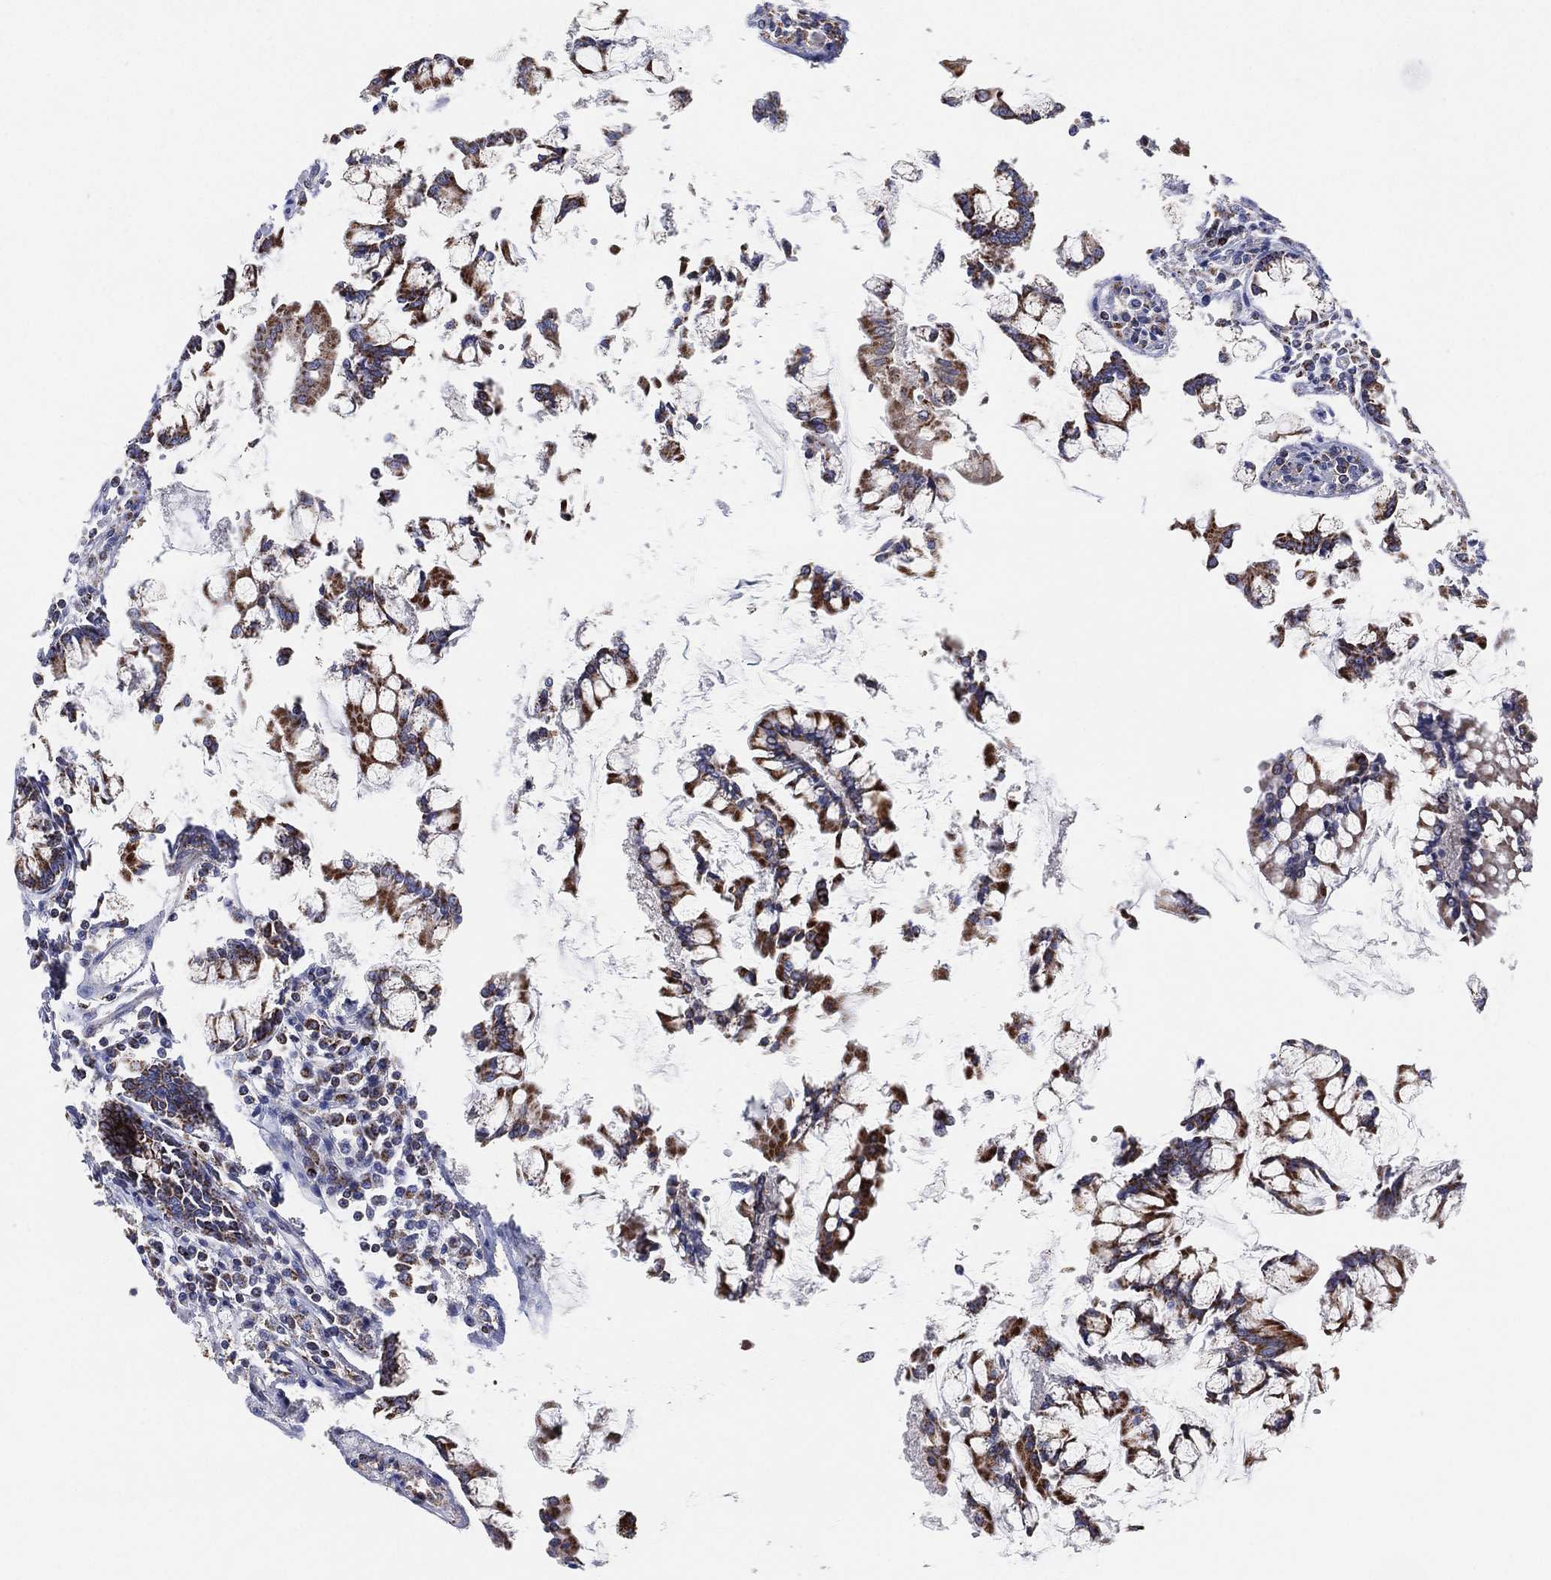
{"staining": {"intensity": "strong", "quantity": ">75%", "location": "cytoplasmic/membranous"}, "tissue": "carcinoid", "cell_type": "Tumor cells", "image_type": "cancer", "snomed": [{"axis": "morphology", "description": "Carcinoid, malignant, NOS"}, {"axis": "topography", "description": "Small intestine"}], "caption": "Malignant carcinoid stained for a protein (brown) exhibits strong cytoplasmic/membranous positive staining in about >75% of tumor cells.", "gene": "GCAT", "patient": {"sex": "female", "age": 65}}